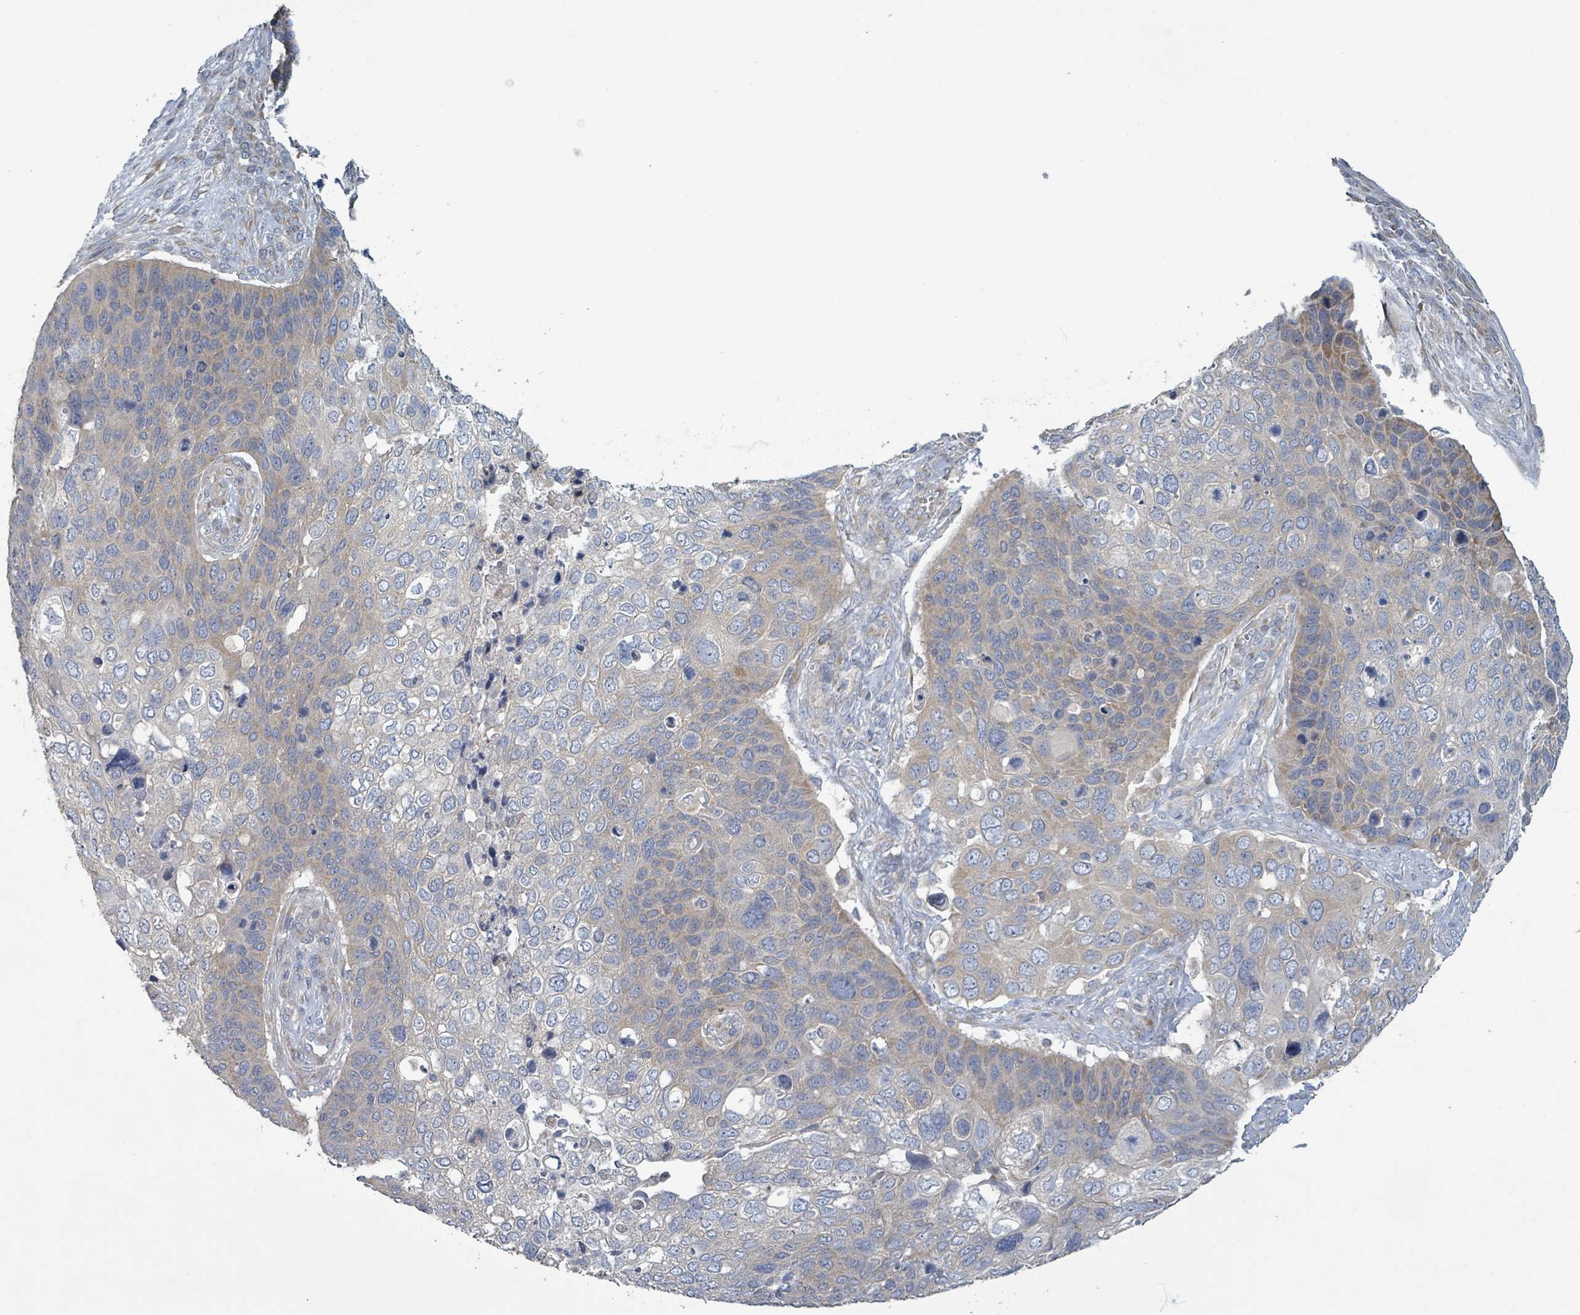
{"staining": {"intensity": "weak", "quantity": "25%-75%", "location": "cytoplasmic/membranous"}, "tissue": "skin cancer", "cell_type": "Tumor cells", "image_type": "cancer", "snomed": [{"axis": "morphology", "description": "Basal cell carcinoma"}, {"axis": "topography", "description": "Skin"}], "caption": "There is low levels of weak cytoplasmic/membranous staining in tumor cells of basal cell carcinoma (skin), as demonstrated by immunohistochemical staining (brown color).", "gene": "RPL32", "patient": {"sex": "female", "age": 74}}